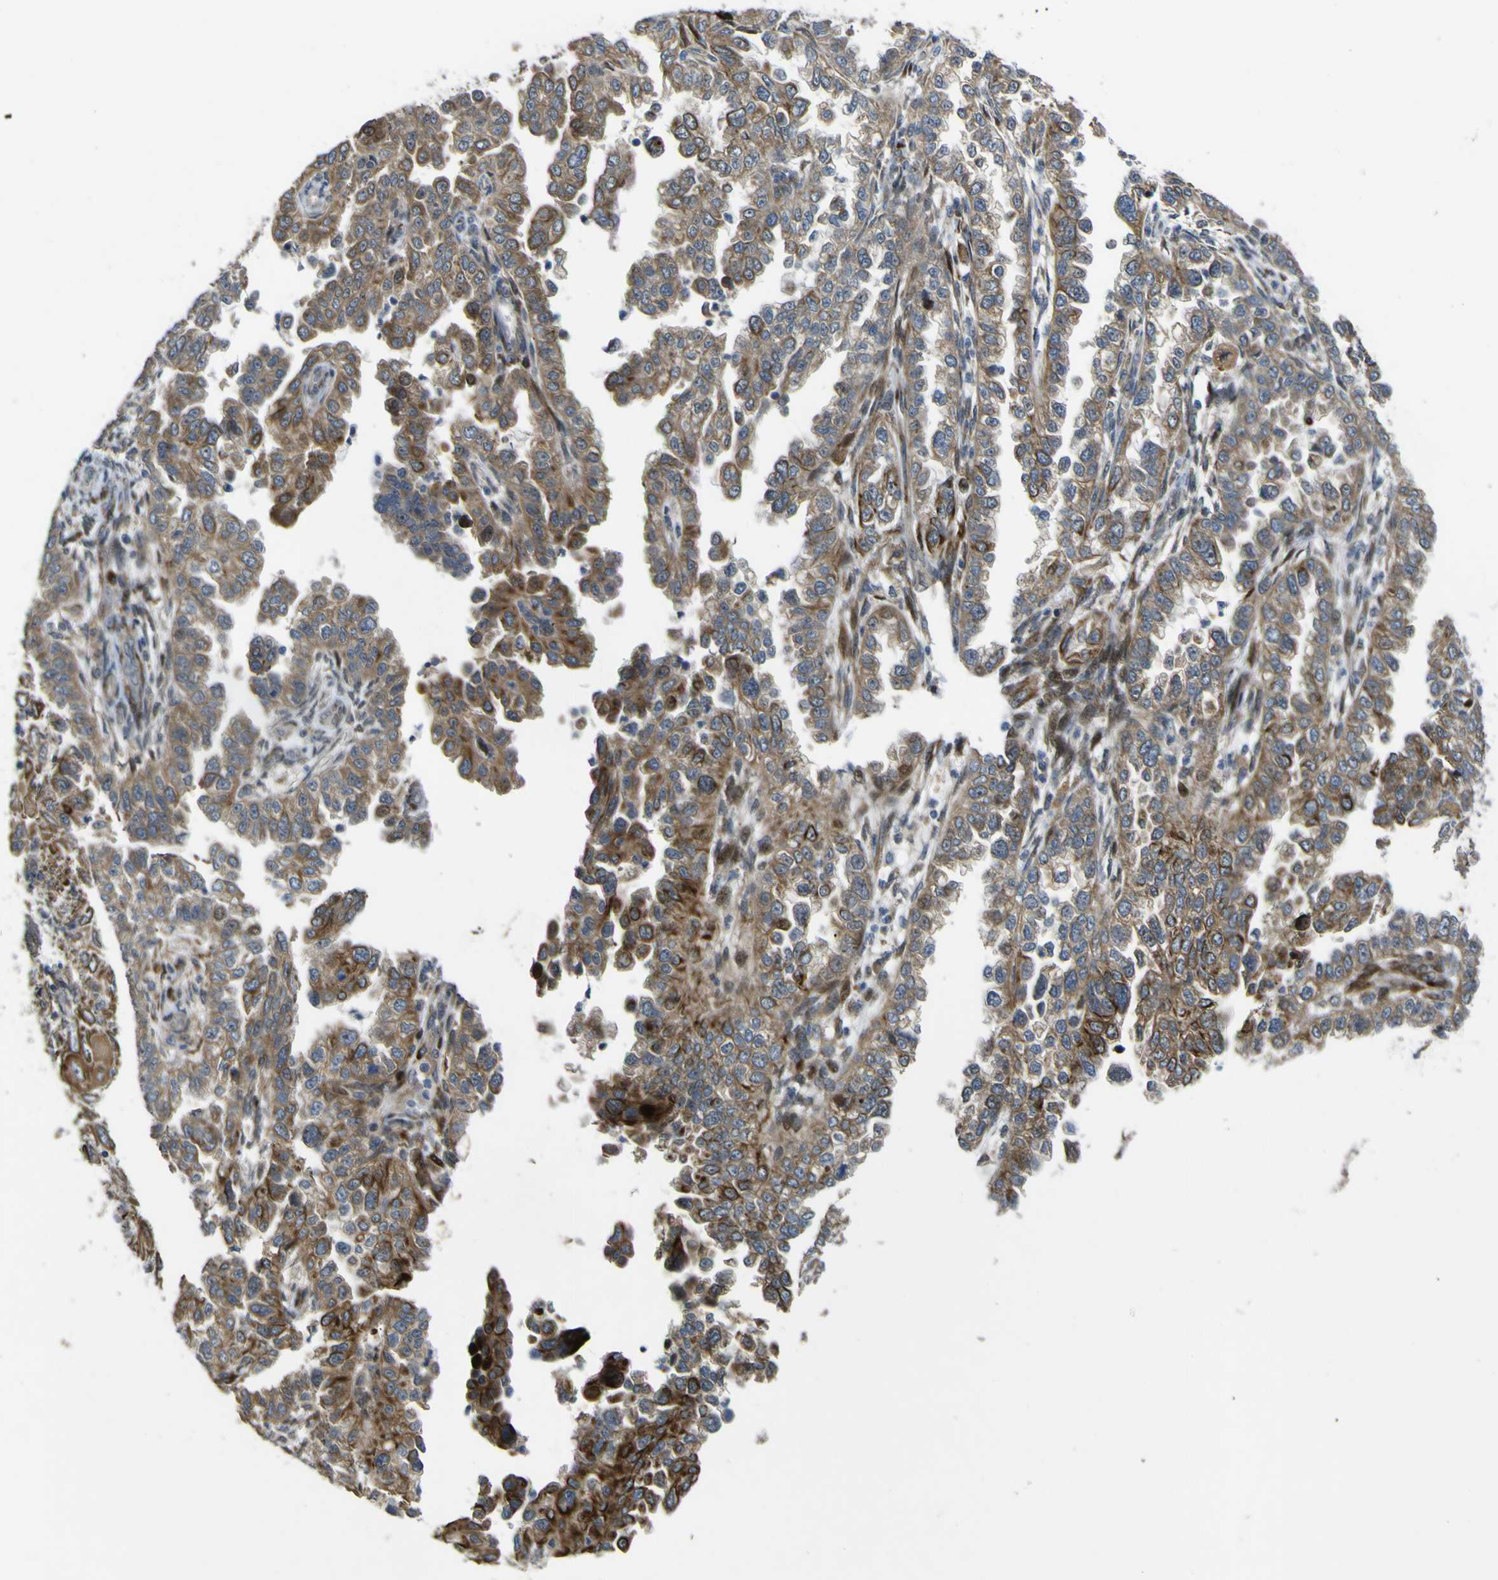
{"staining": {"intensity": "moderate", "quantity": ">75%", "location": "cytoplasmic/membranous"}, "tissue": "endometrial cancer", "cell_type": "Tumor cells", "image_type": "cancer", "snomed": [{"axis": "morphology", "description": "Adenocarcinoma, NOS"}, {"axis": "topography", "description": "Endometrium"}], "caption": "Endometrial cancer stained with a protein marker displays moderate staining in tumor cells.", "gene": "LBHD1", "patient": {"sex": "female", "age": 85}}